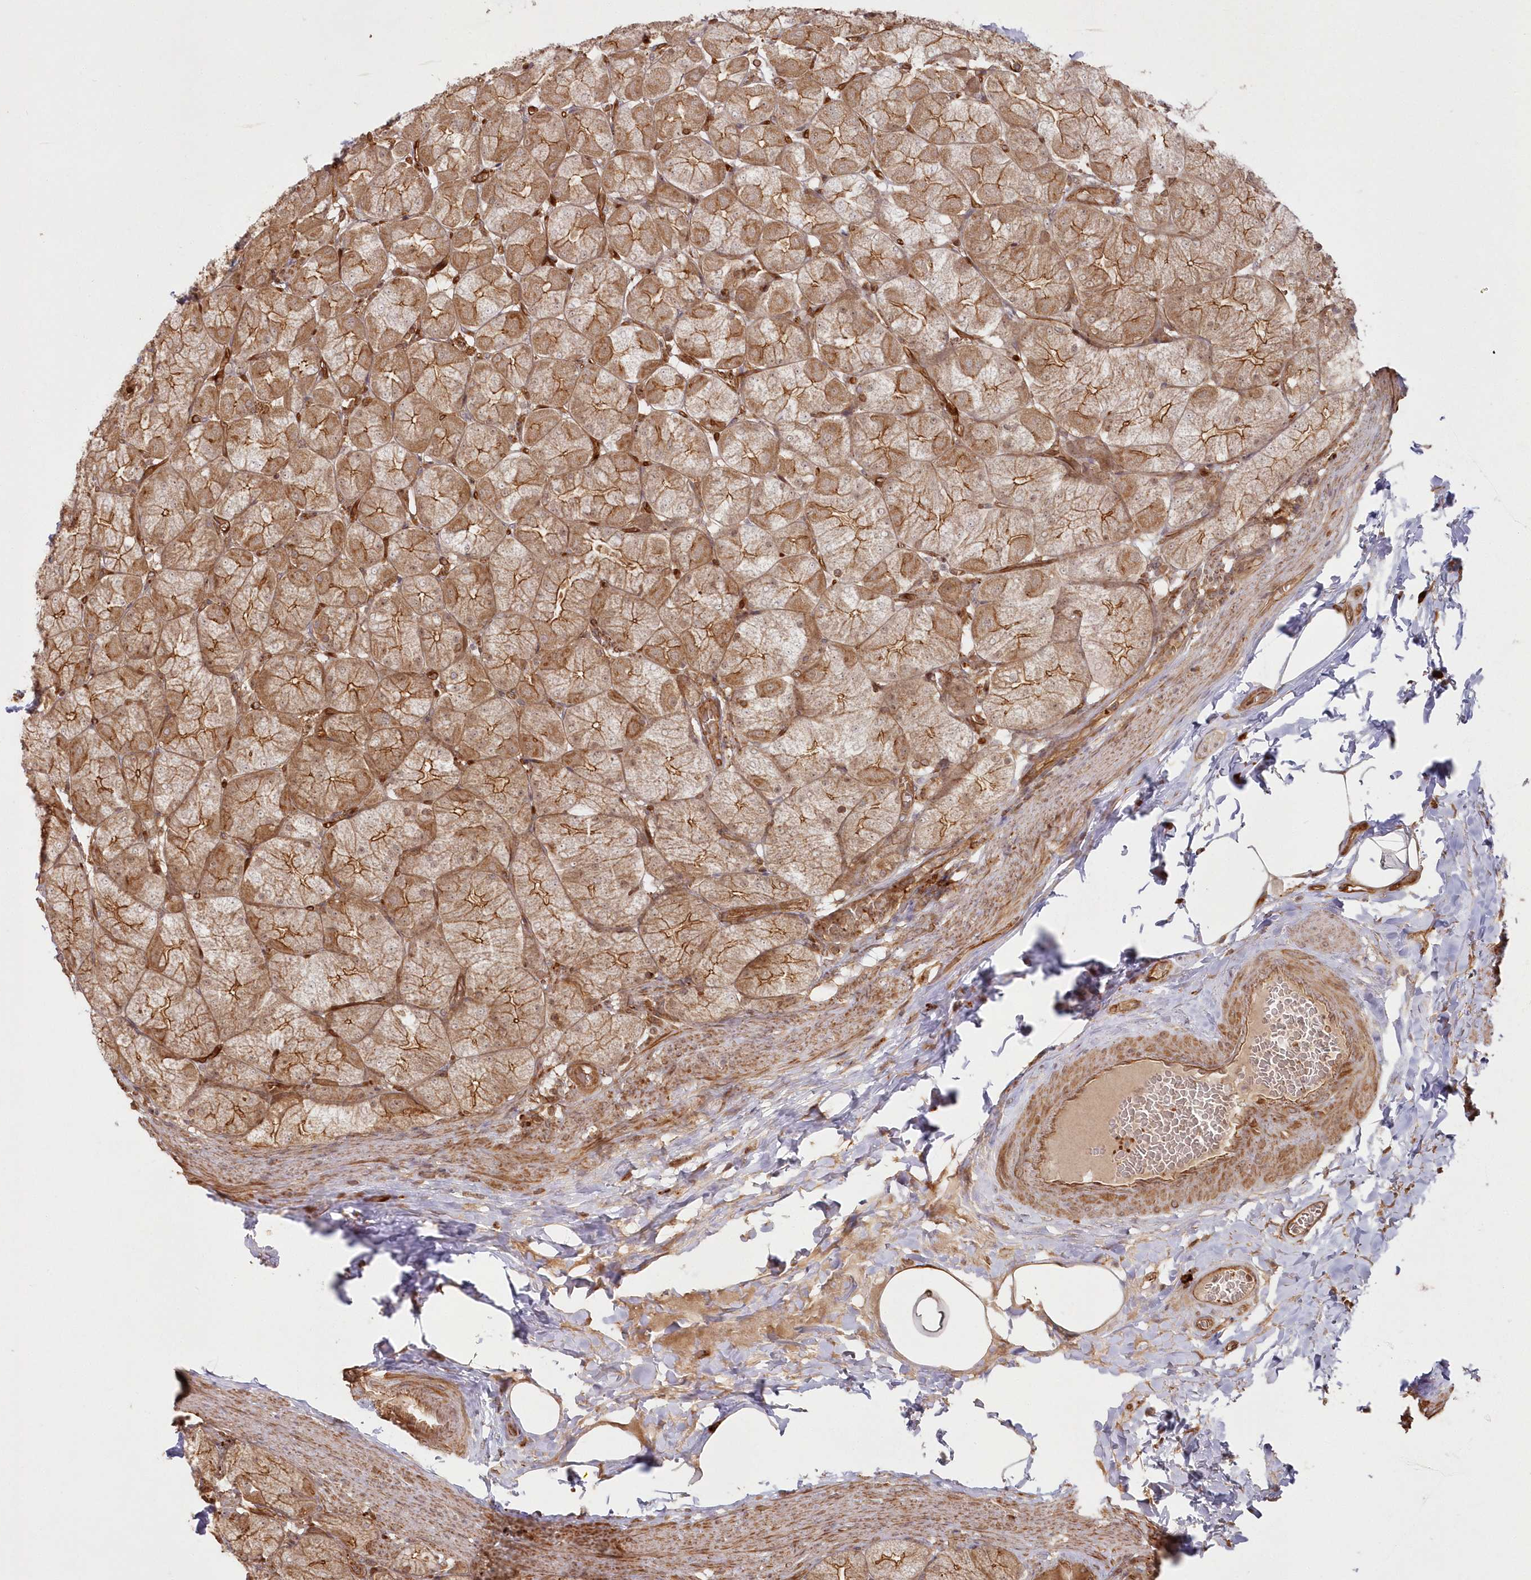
{"staining": {"intensity": "strong", "quantity": ">75%", "location": "cytoplasmic/membranous"}, "tissue": "stomach", "cell_type": "Glandular cells", "image_type": "normal", "snomed": [{"axis": "morphology", "description": "Normal tissue, NOS"}, {"axis": "topography", "description": "Stomach, upper"}], "caption": "High-magnification brightfield microscopy of unremarkable stomach stained with DAB (brown) and counterstained with hematoxylin (blue). glandular cells exhibit strong cytoplasmic/membranous positivity is appreciated in approximately>75% of cells. Using DAB (3,3'-diaminobenzidine) (brown) and hematoxylin (blue) stains, captured at high magnification using brightfield microscopy.", "gene": "RGCC", "patient": {"sex": "female", "age": 56}}